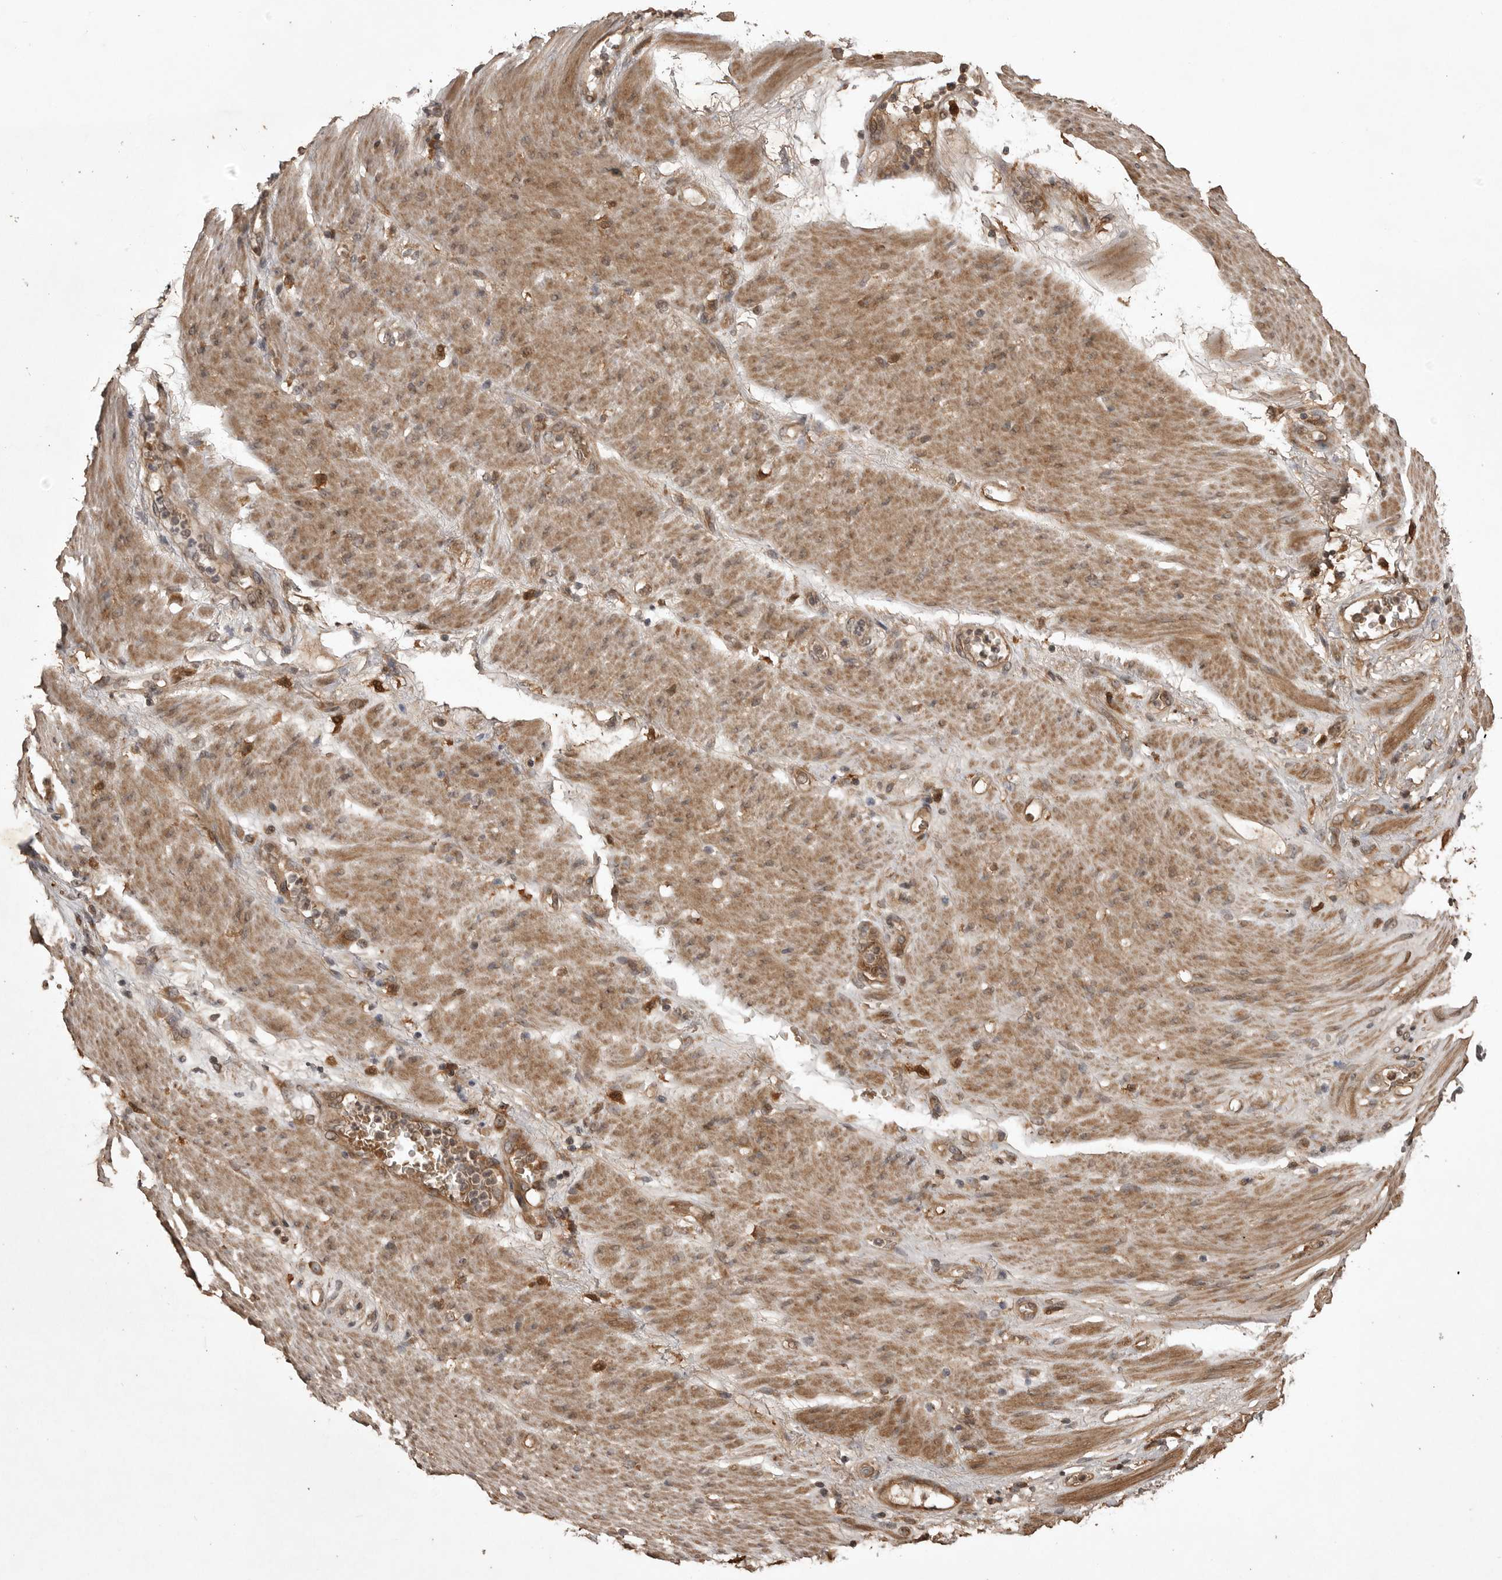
{"staining": {"intensity": "moderate", "quantity": ">75%", "location": "cytoplasmic/membranous"}, "tissue": "stomach cancer", "cell_type": "Tumor cells", "image_type": "cancer", "snomed": [{"axis": "morphology", "description": "Adenocarcinoma, NOS"}, {"axis": "topography", "description": "Stomach"}], "caption": "IHC (DAB (3,3'-diaminobenzidine)) staining of stomach cancer (adenocarcinoma) shows moderate cytoplasmic/membranous protein expression in approximately >75% of tumor cells.", "gene": "AKAP7", "patient": {"sex": "female", "age": 73}}